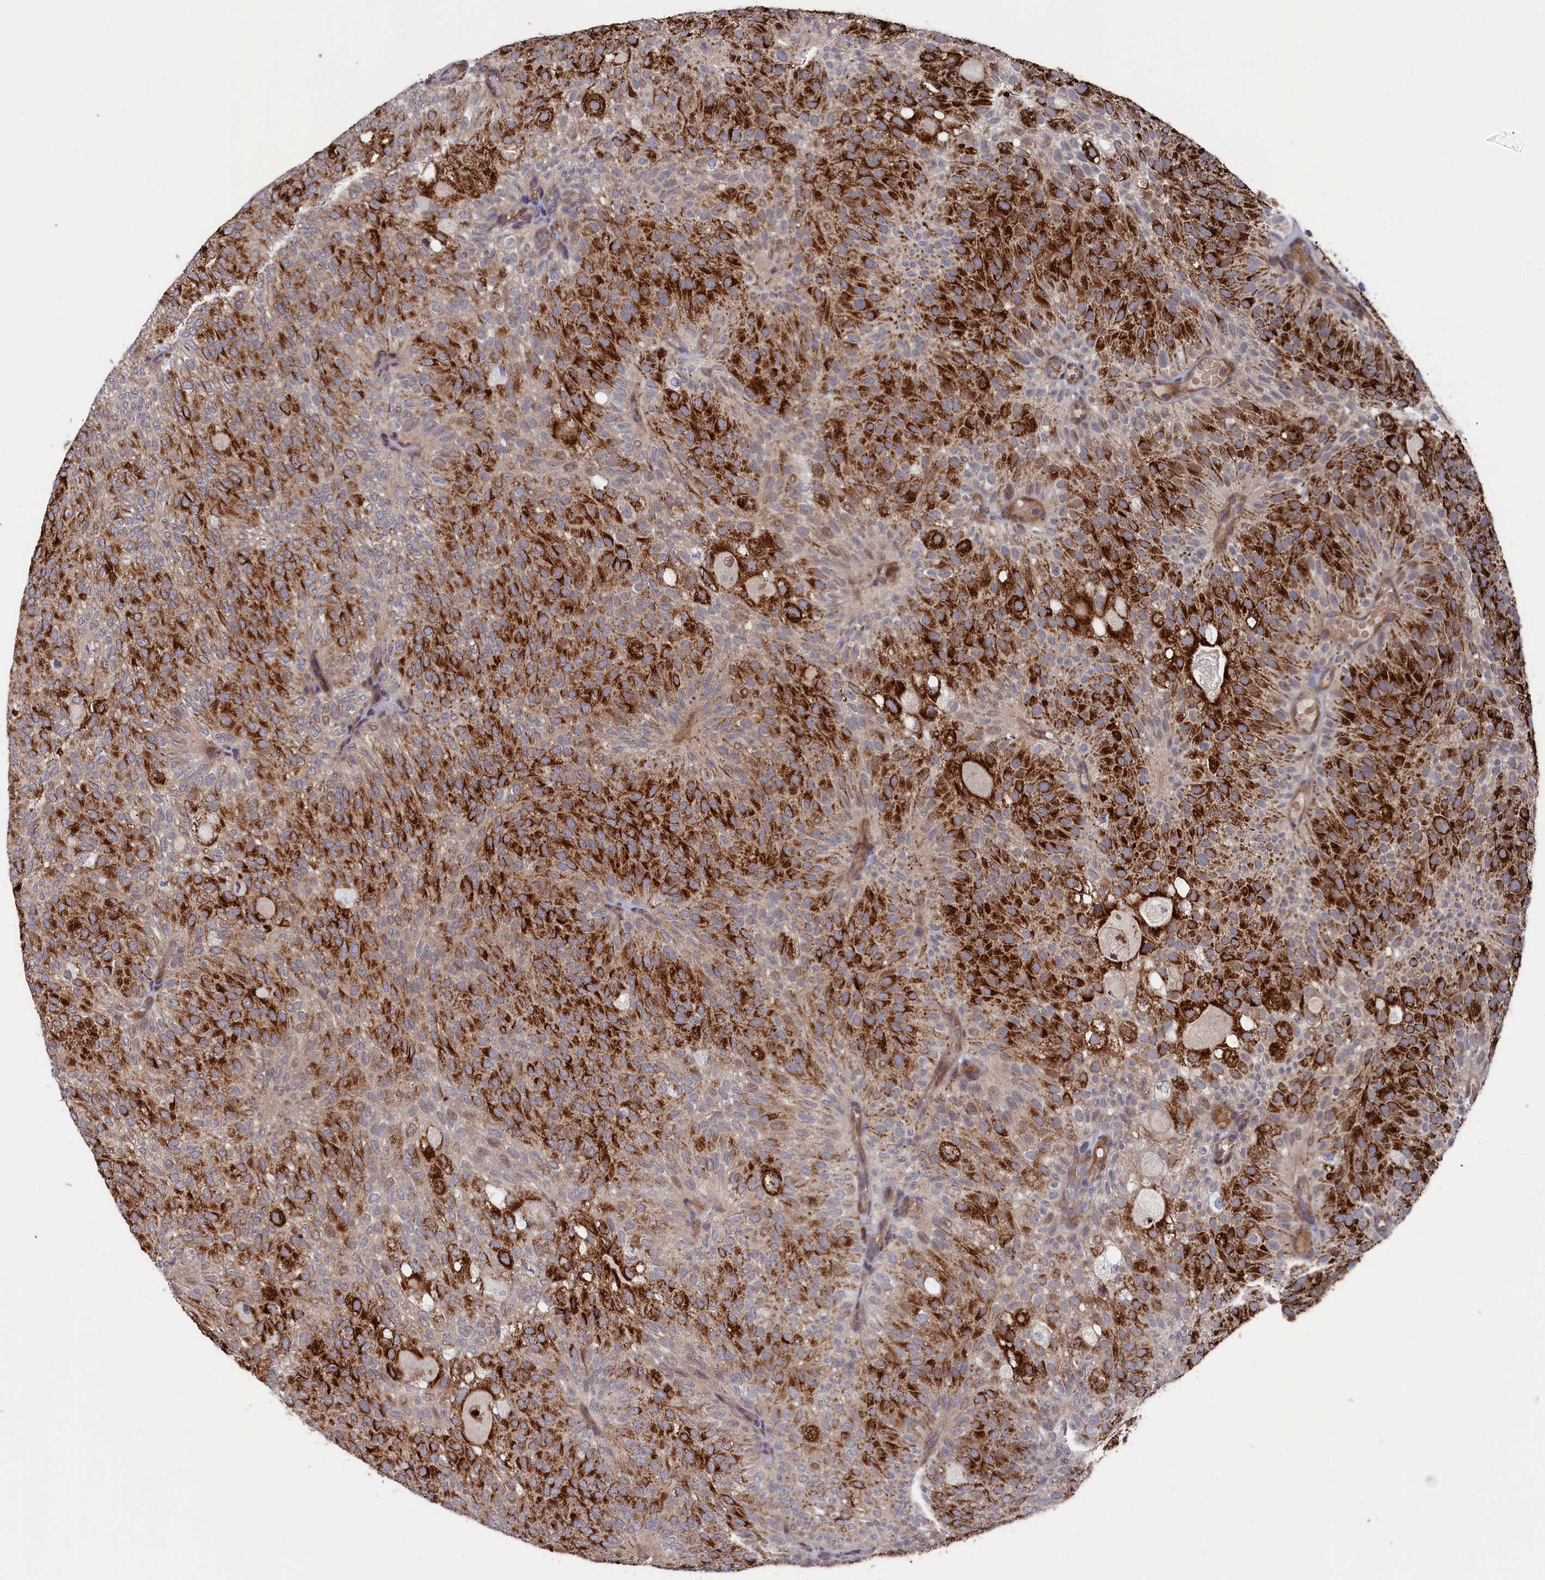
{"staining": {"intensity": "strong", "quantity": ">75%", "location": "cytoplasmic/membranous"}, "tissue": "urothelial cancer", "cell_type": "Tumor cells", "image_type": "cancer", "snomed": [{"axis": "morphology", "description": "Urothelial carcinoma, Low grade"}, {"axis": "topography", "description": "Urinary bladder"}], "caption": "The micrograph exhibits staining of urothelial carcinoma (low-grade), revealing strong cytoplasmic/membranous protein staining (brown color) within tumor cells.", "gene": "ZNF891", "patient": {"sex": "male", "age": 78}}